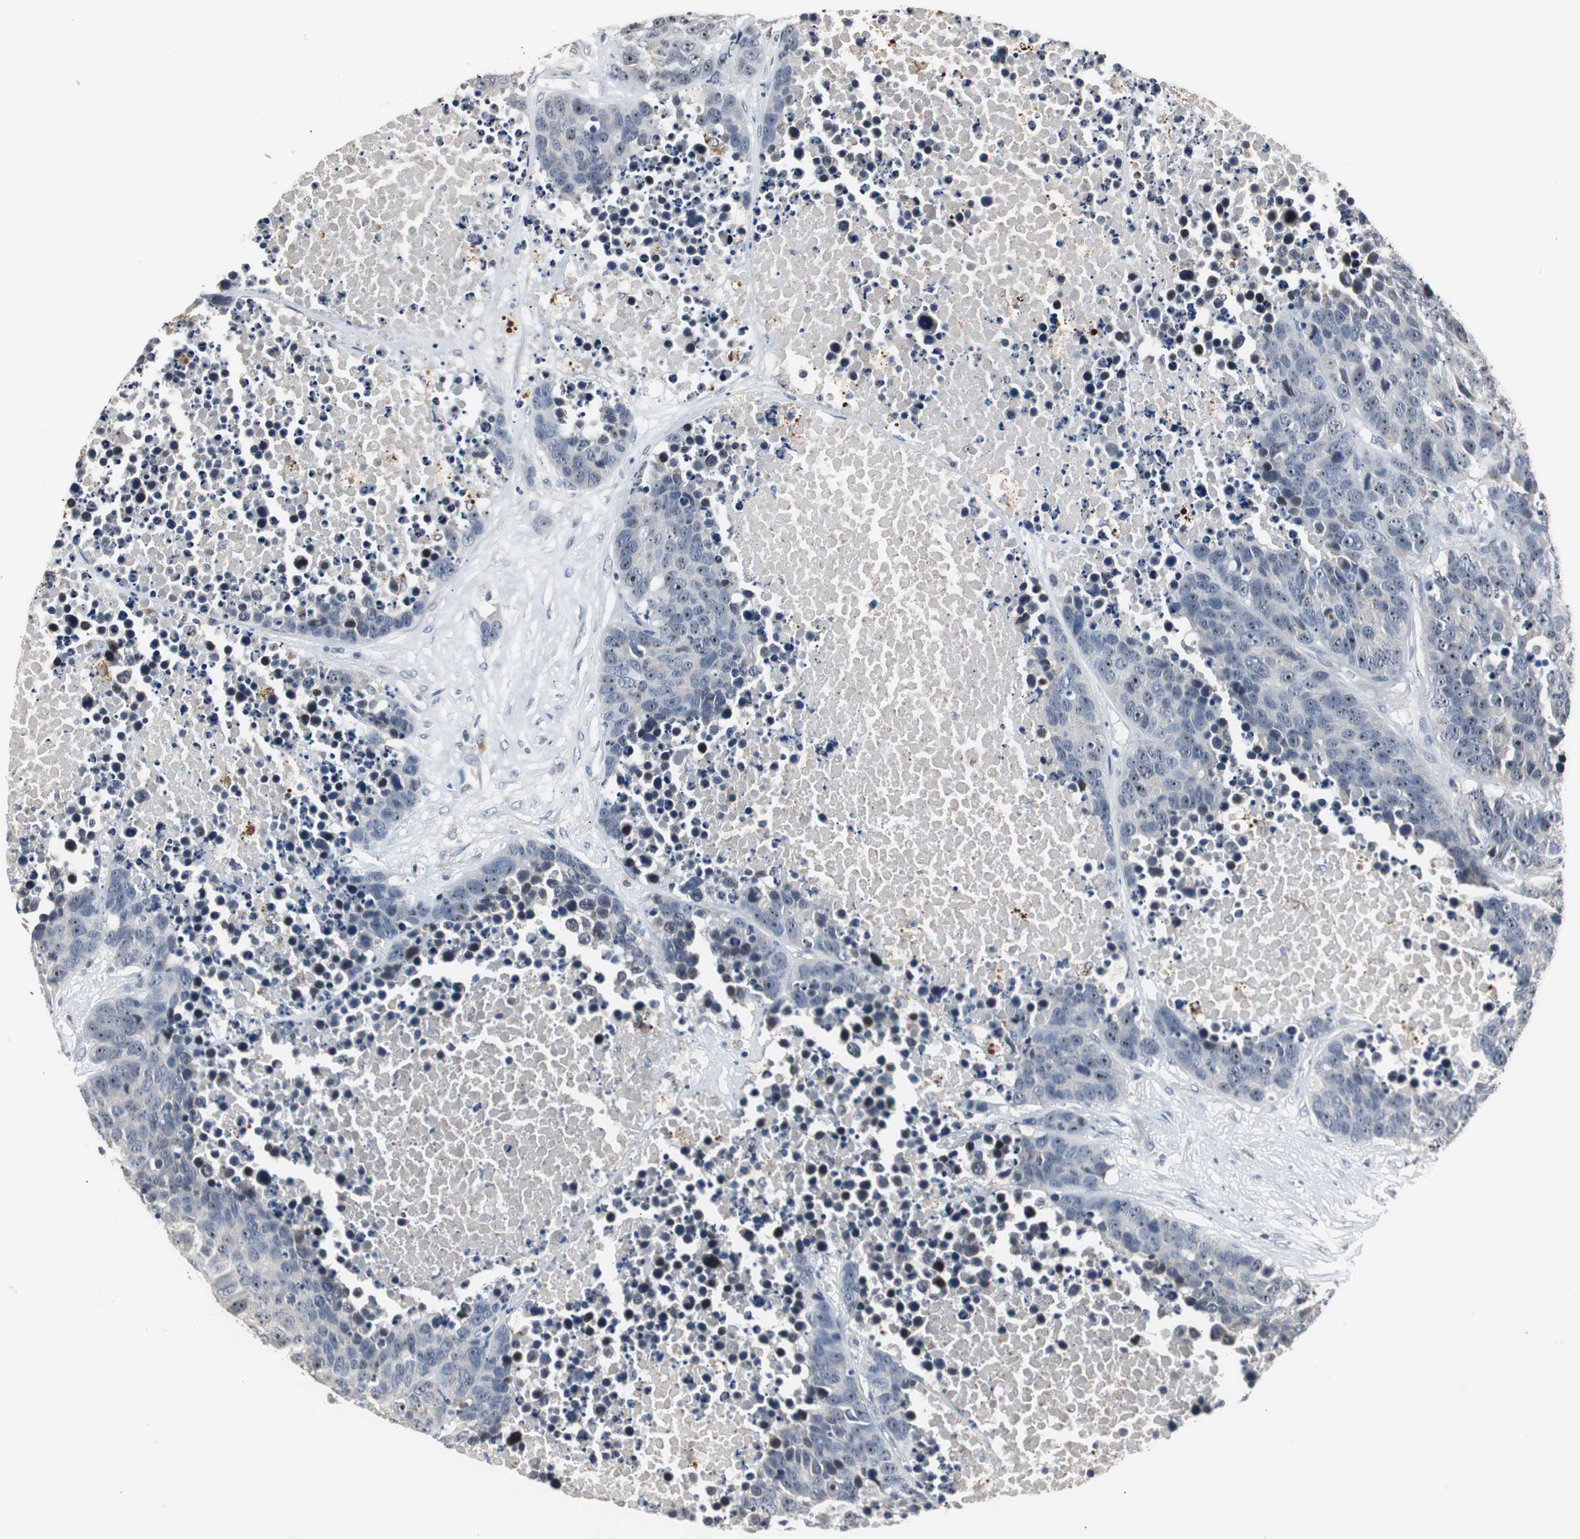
{"staining": {"intensity": "negative", "quantity": "none", "location": "none"}, "tissue": "carcinoid", "cell_type": "Tumor cells", "image_type": "cancer", "snomed": [{"axis": "morphology", "description": "Carcinoid, malignant, NOS"}, {"axis": "topography", "description": "Lung"}], "caption": "Tumor cells show no significant positivity in malignant carcinoid.", "gene": "PCYT1B", "patient": {"sex": "male", "age": 60}}